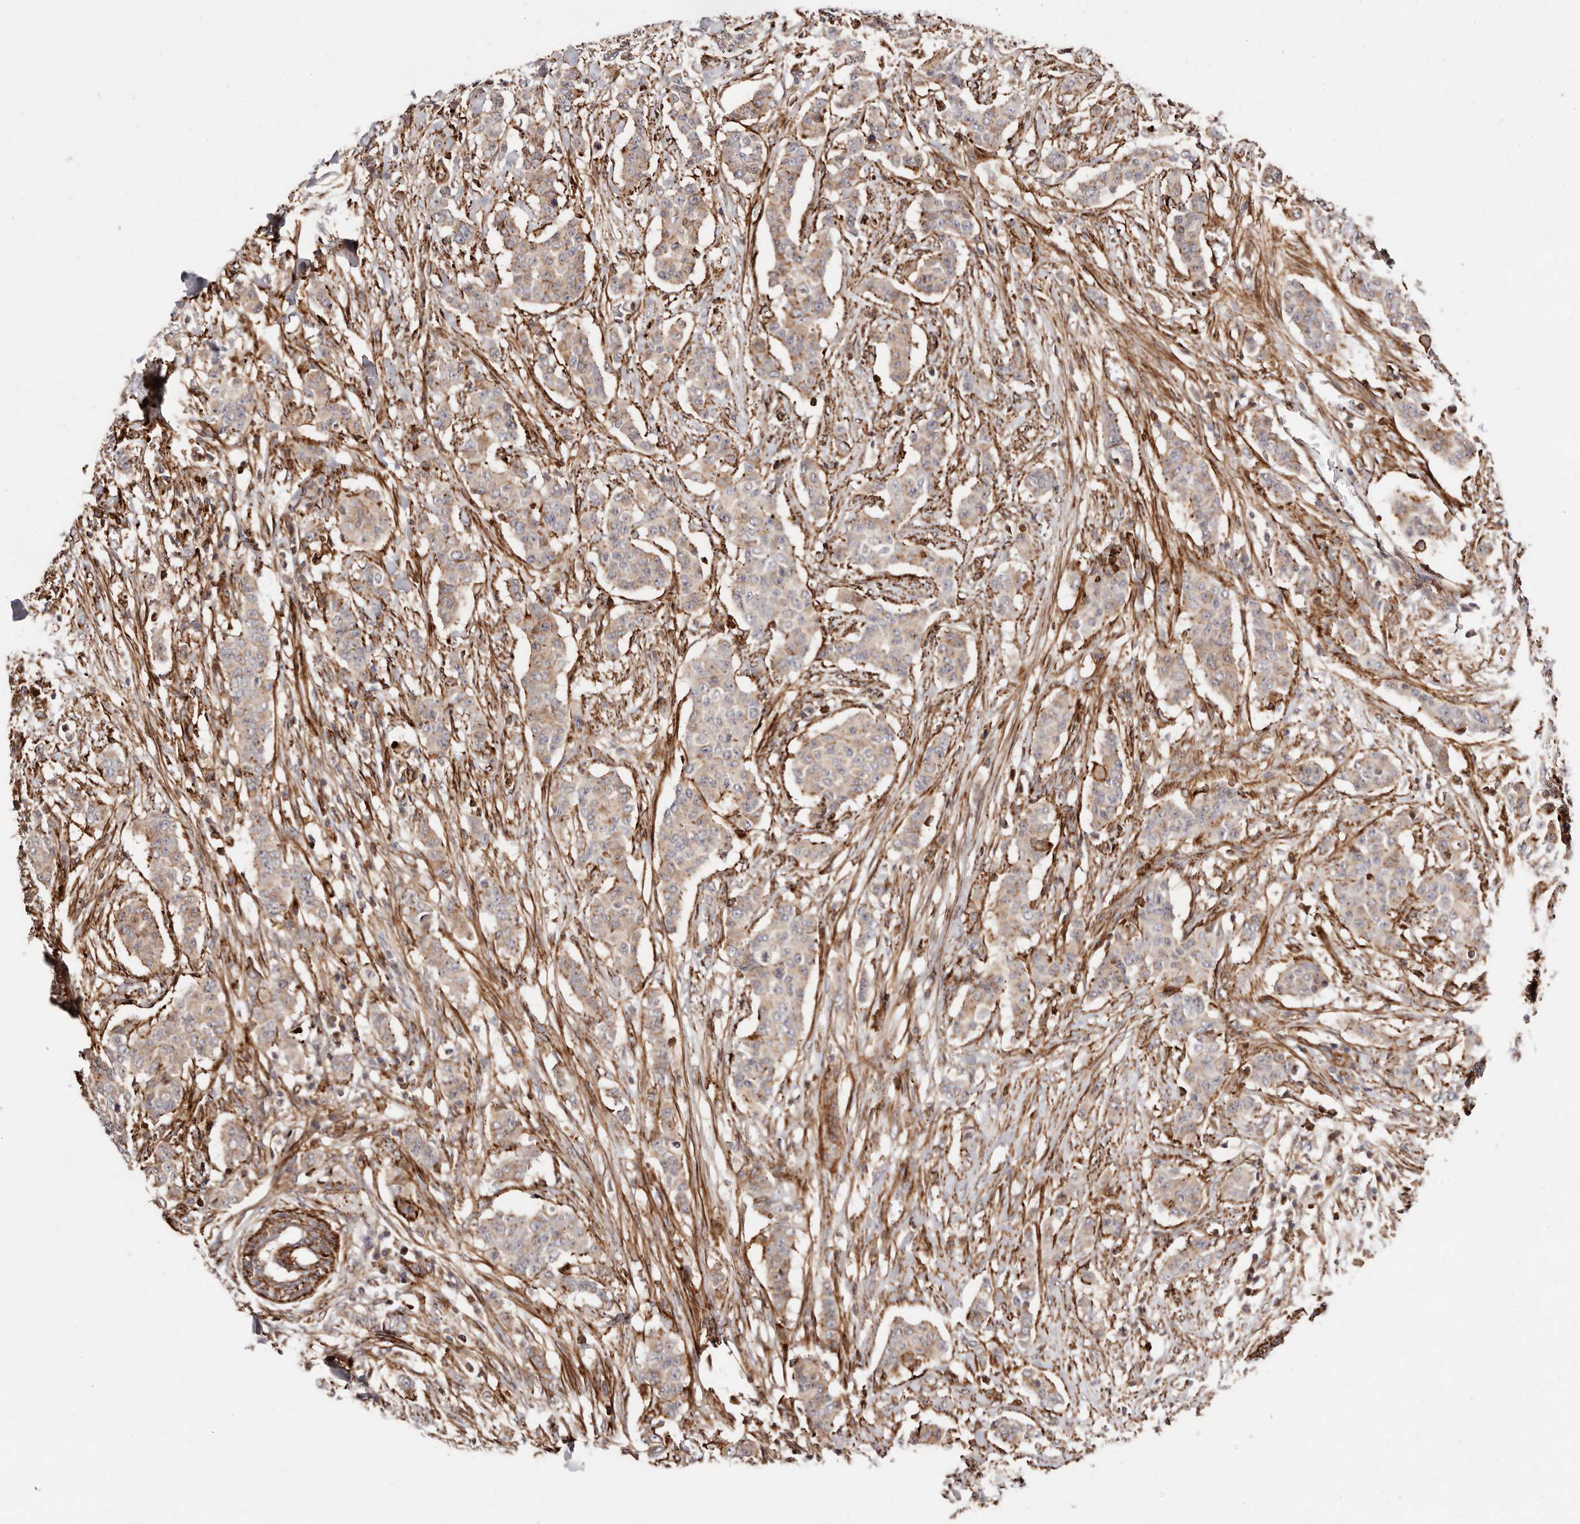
{"staining": {"intensity": "weak", "quantity": ">75%", "location": "cytoplasmic/membranous"}, "tissue": "breast cancer", "cell_type": "Tumor cells", "image_type": "cancer", "snomed": [{"axis": "morphology", "description": "Duct carcinoma"}, {"axis": "topography", "description": "Breast"}], "caption": "Immunohistochemical staining of human invasive ductal carcinoma (breast) demonstrates weak cytoplasmic/membranous protein staining in approximately >75% of tumor cells.", "gene": "PTPN22", "patient": {"sex": "female", "age": 40}}